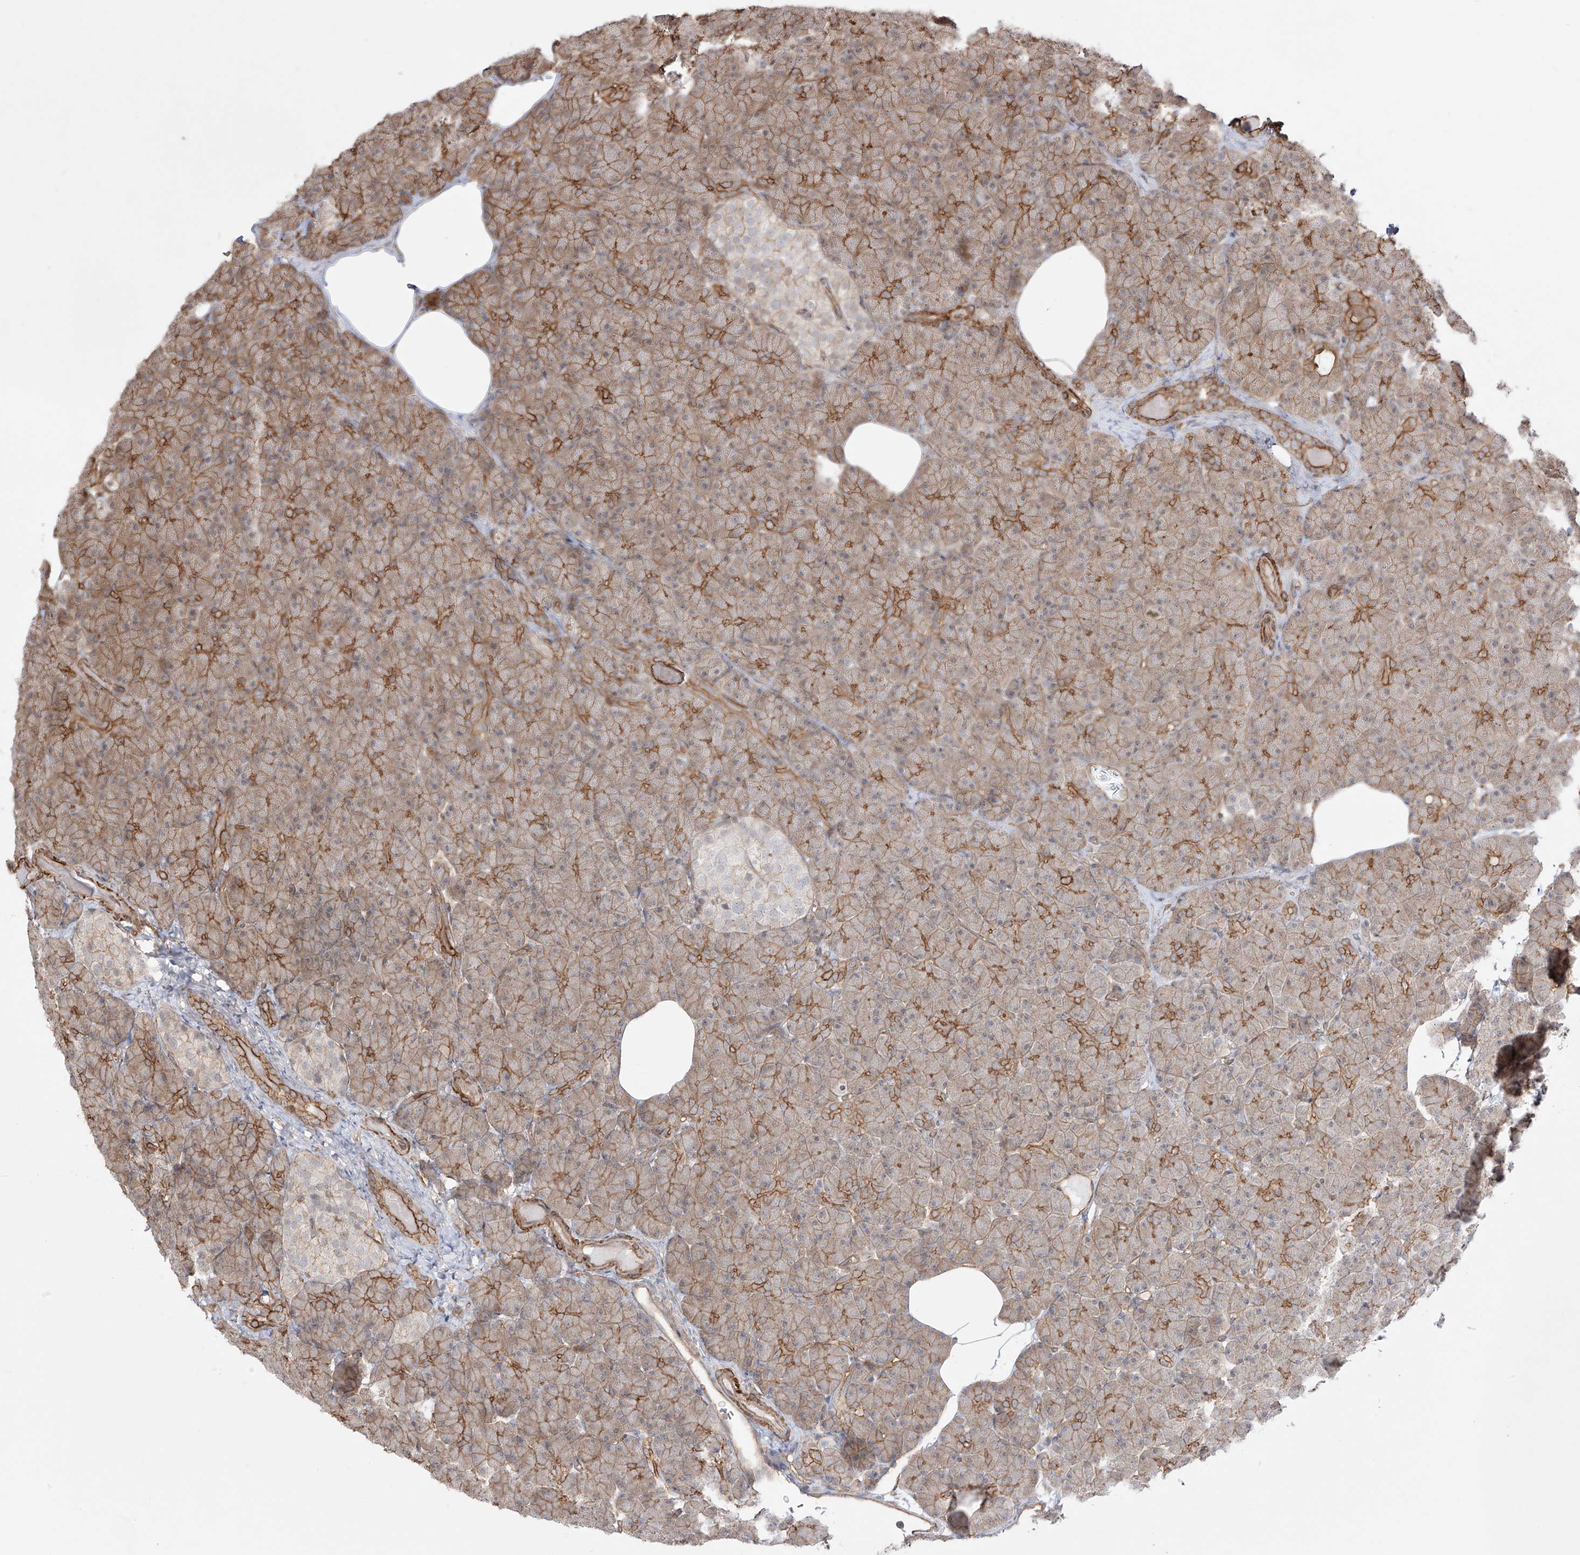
{"staining": {"intensity": "moderate", "quantity": "25%-75%", "location": "cytoplasmic/membranous"}, "tissue": "pancreas", "cell_type": "Exocrine glandular cells", "image_type": "normal", "snomed": [{"axis": "morphology", "description": "Normal tissue, NOS"}, {"axis": "topography", "description": "Pancreas"}], "caption": "Immunohistochemical staining of unremarkable pancreas exhibits 25%-75% levels of moderate cytoplasmic/membranous protein positivity in about 25%-75% of exocrine glandular cells.", "gene": "ZNF180", "patient": {"sex": "female", "age": 43}}